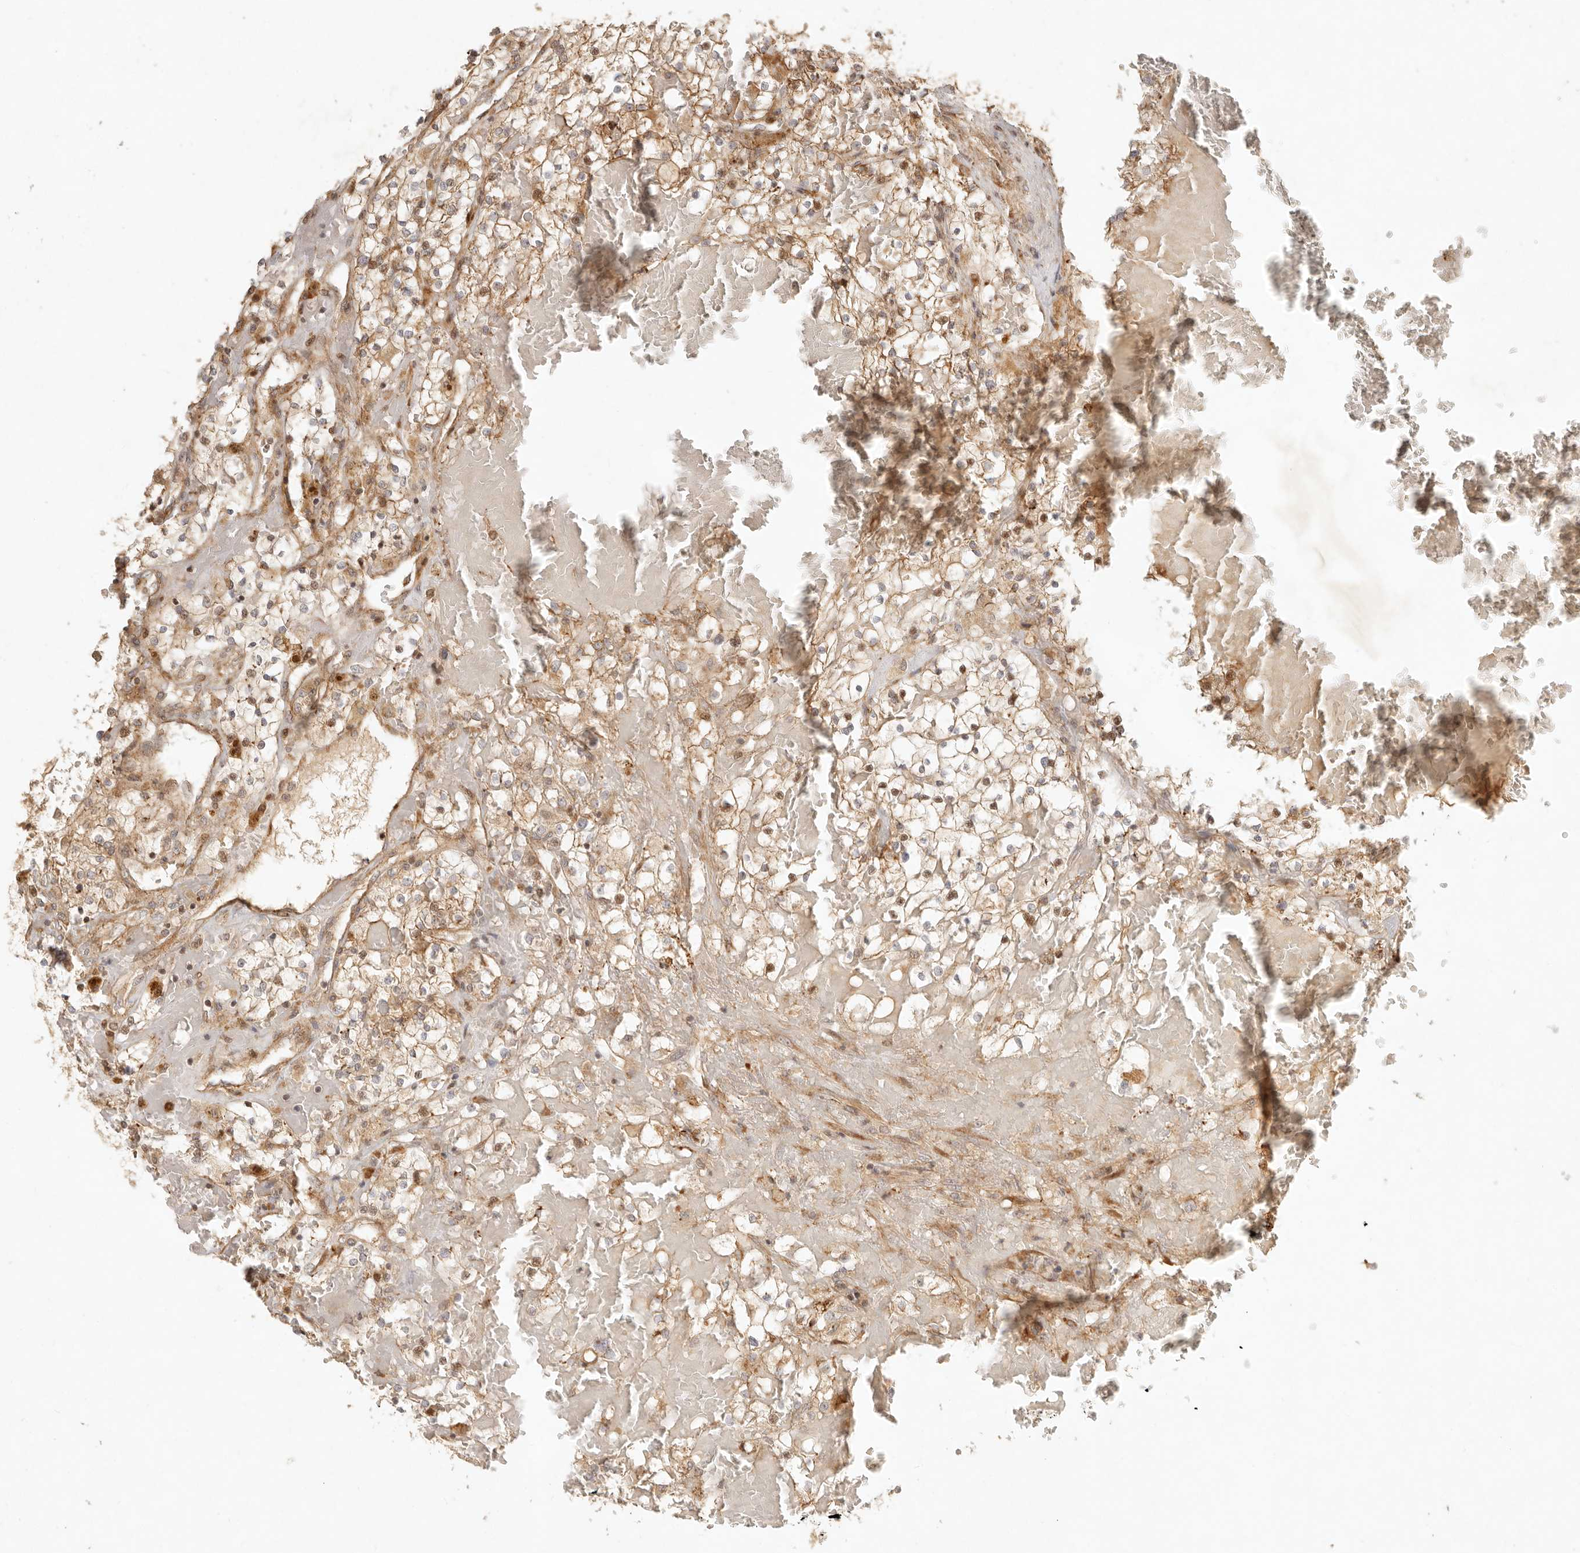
{"staining": {"intensity": "moderate", "quantity": "25%-75%", "location": "cytoplasmic/membranous,nuclear"}, "tissue": "renal cancer", "cell_type": "Tumor cells", "image_type": "cancer", "snomed": [{"axis": "morphology", "description": "Normal tissue, NOS"}, {"axis": "morphology", "description": "Adenocarcinoma, NOS"}, {"axis": "topography", "description": "Kidney"}], "caption": "Immunohistochemical staining of renal adenocarcinoma demonstrates medium levels of moderate cytoplasmic/membranous and nuclear protein expression in approximately 25%-75% of tumor cells.", "gene": "KLHL38", "patient": {"sex": "male", "age": 68}}